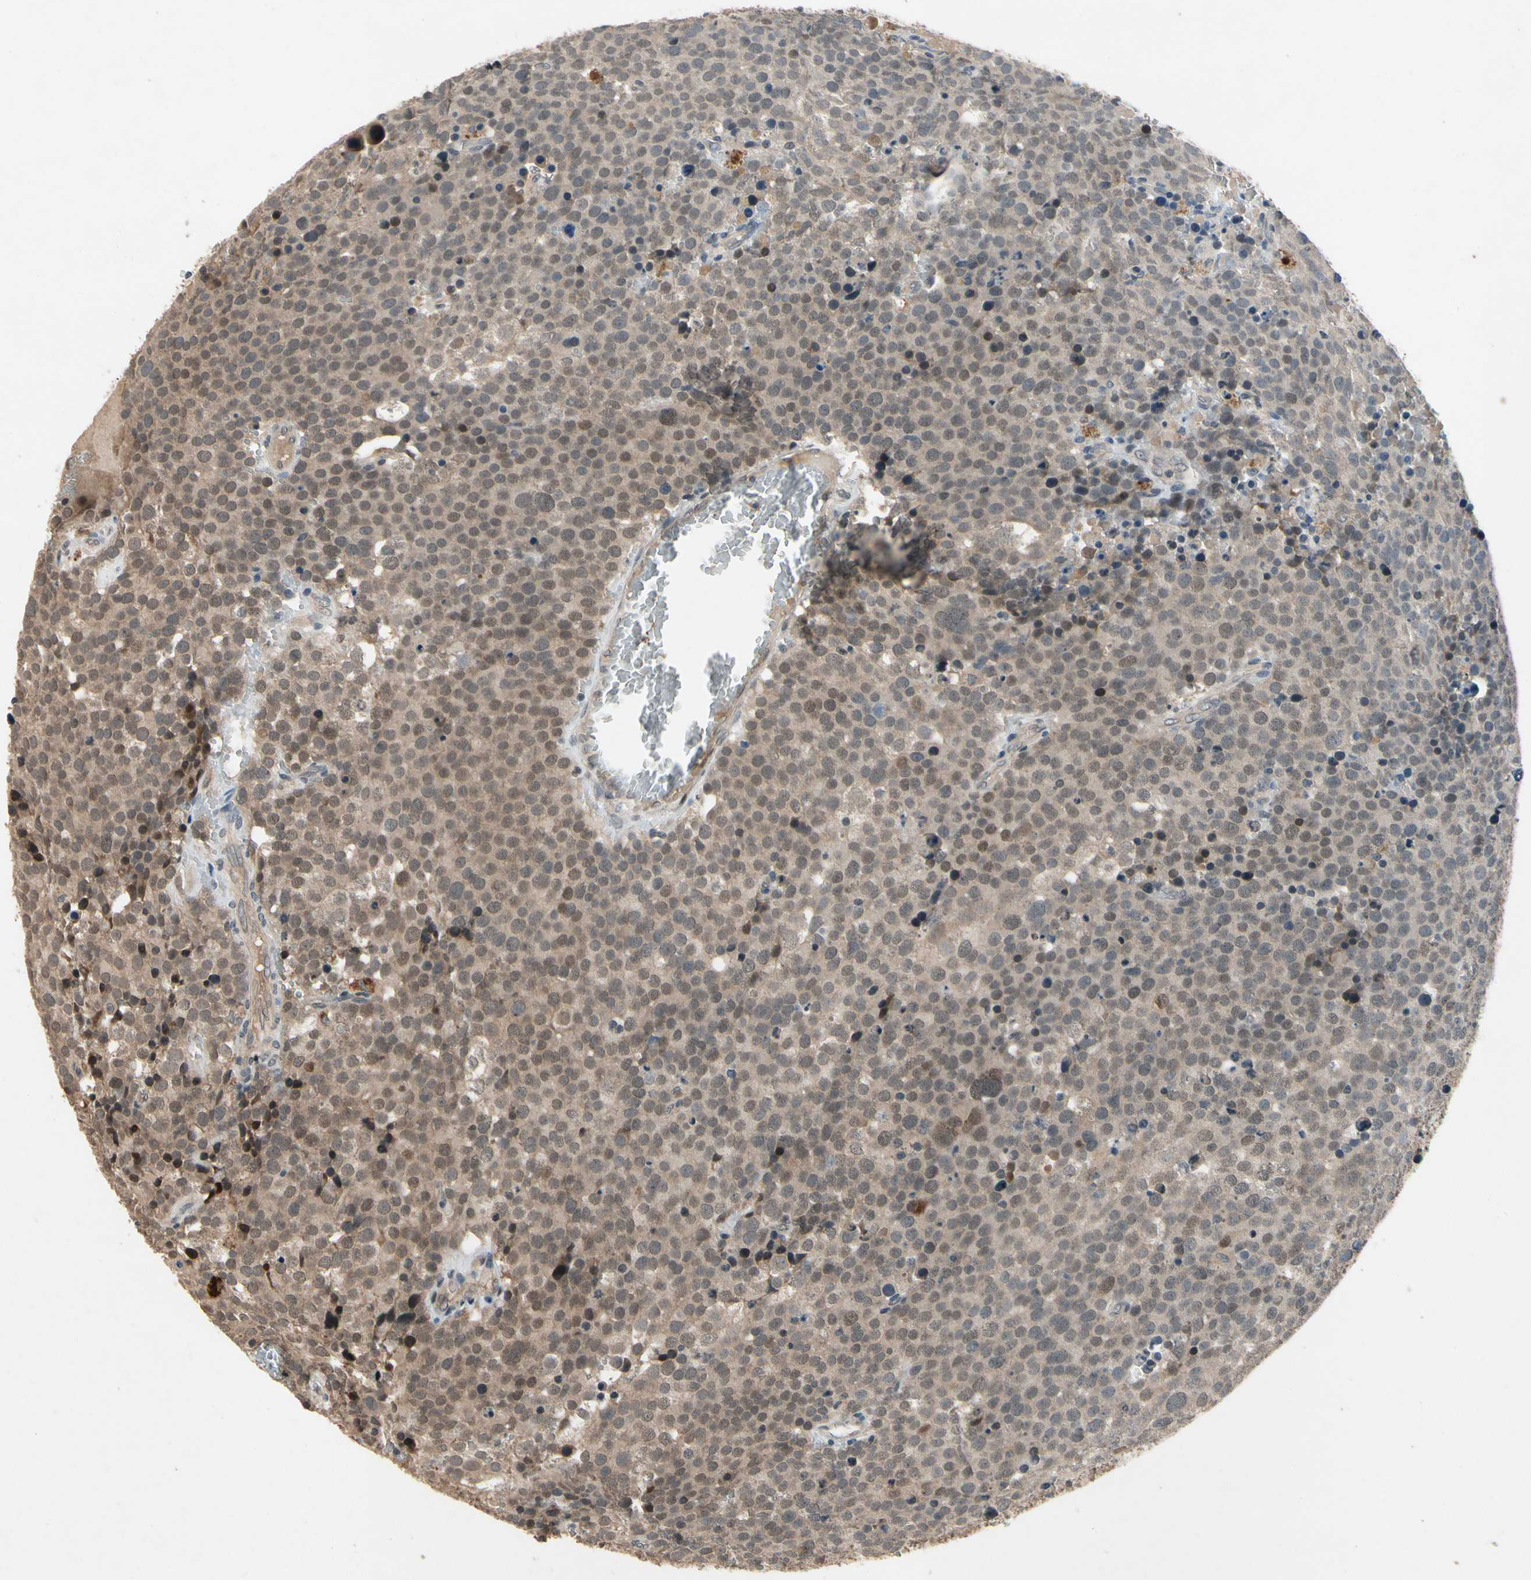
{"staining": {"intensity": "moderate", "quantity": ">75%", "location": "cytoplasmic/membranous,nuclear"}, "tissue": "testis cancer", "cell_type": "Tumor cells", "image_type": "cancer", "snomed": [{"axis": "morphology", "description": "Seminoma, NOS"}, {"axis": "topography", "description": "Testis"}], "caption": "Testis seminoma stained for a protein exhibits moderate cytoplasmic/membranous and nuclear positivity in tumor cells.", "gene": "DPY19L3", "patient": {"sex": "male", "age": 71}}